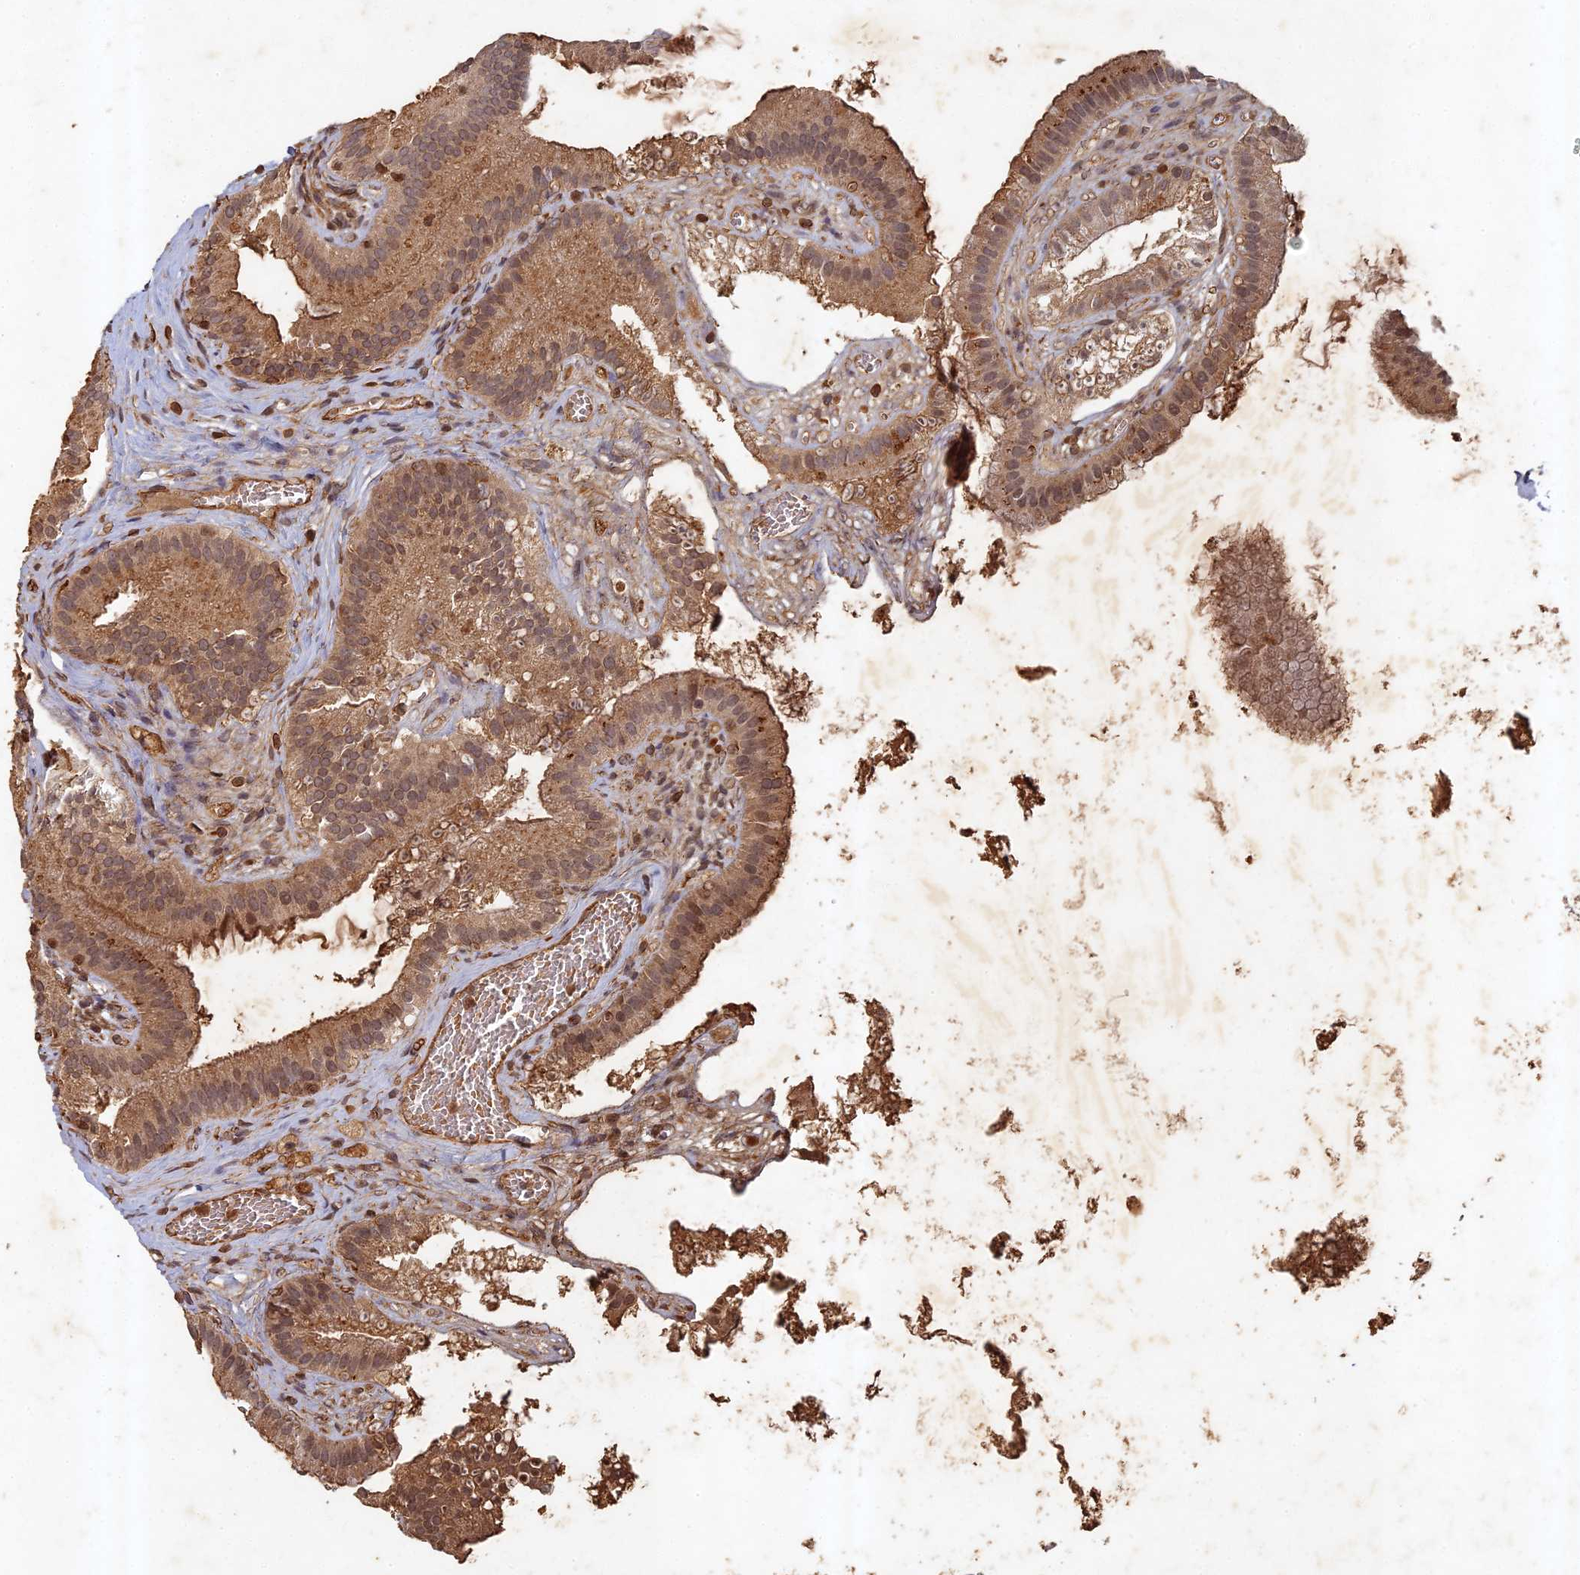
{"staining": {"intensity": "moderate", "quantity": ">75%", "location": "cytoplasmic/membranous,nuclear"}, "tissue": "gallbladder", "cell_type": "Glandular cells", "image_type": "normal", "snomed": [{"axis": "morphology", "description": "Normal tissue, NOS"}, {"axis": "topography", "description": "Gallbladder"}], "caption": "The immunohistochemical stain shows moderate cytoplasmic/membranous,nuclear positivity in glandular cells of unremarkable gallbladder. (DAB (3,3'-diaminobenzidine) IHC with brightfield microscopy, high magnification).", "gene": "ABCB10", "patient": {"sex": "female", "age": 54}}